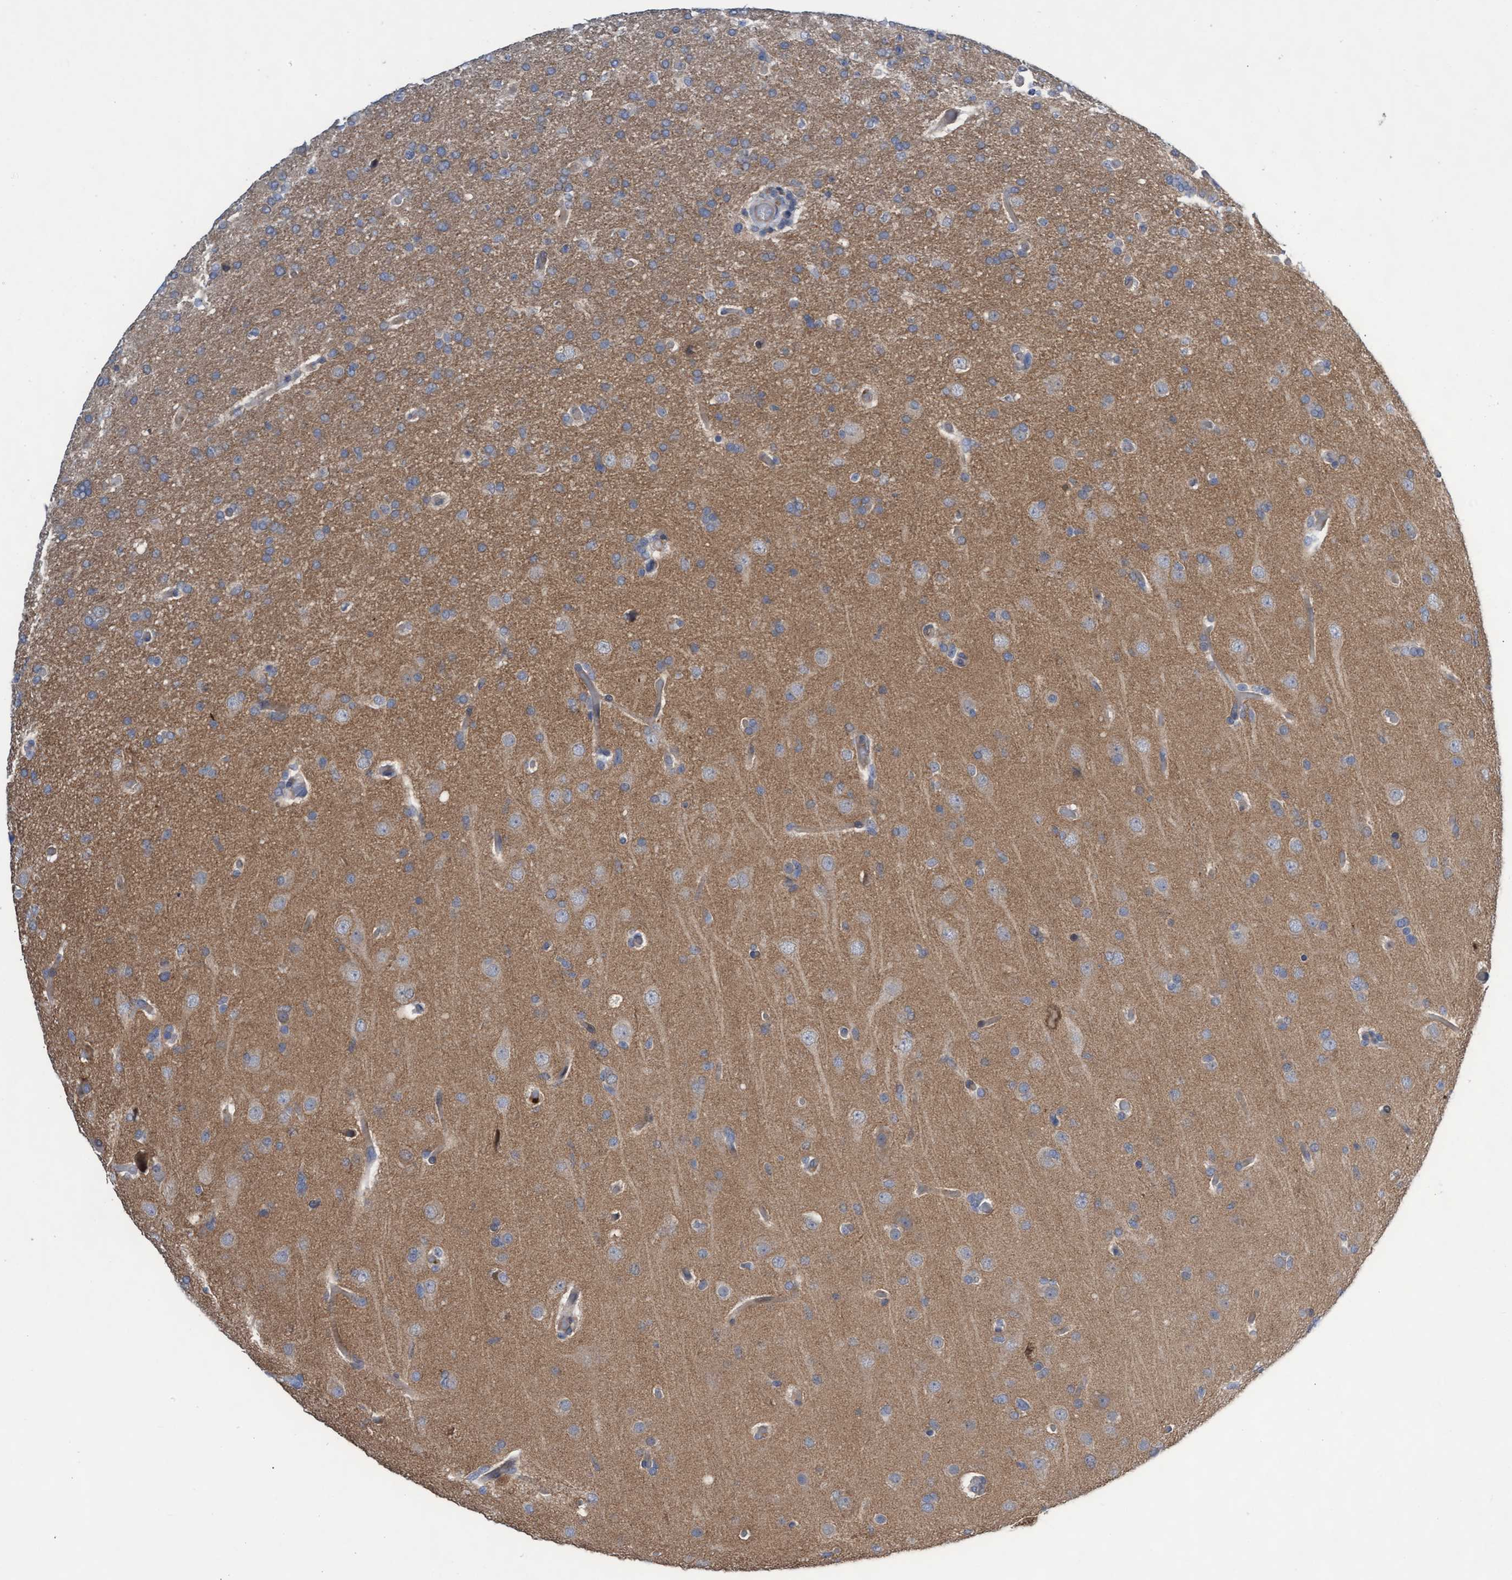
{"staining": {"intensity": "negative", "quantity": "none", "location": "none"}, "tissue": "glioma", "cell_type": "Tumor cells", "image_type": "cancer", "snomed": [{"axis": "morphology", "description": "Glioma, malignant, High grade"}, {"axis": "topography", "description": "Brain"}], "caption": "Image shows no protein staining in tumor cells of glioma tissue. (Brightfield microscopy of DAB immunohistochemistry (IHC) at high magnification).", "gene": "ABCF2", "patient": {"sex": "male", "age": 33}}